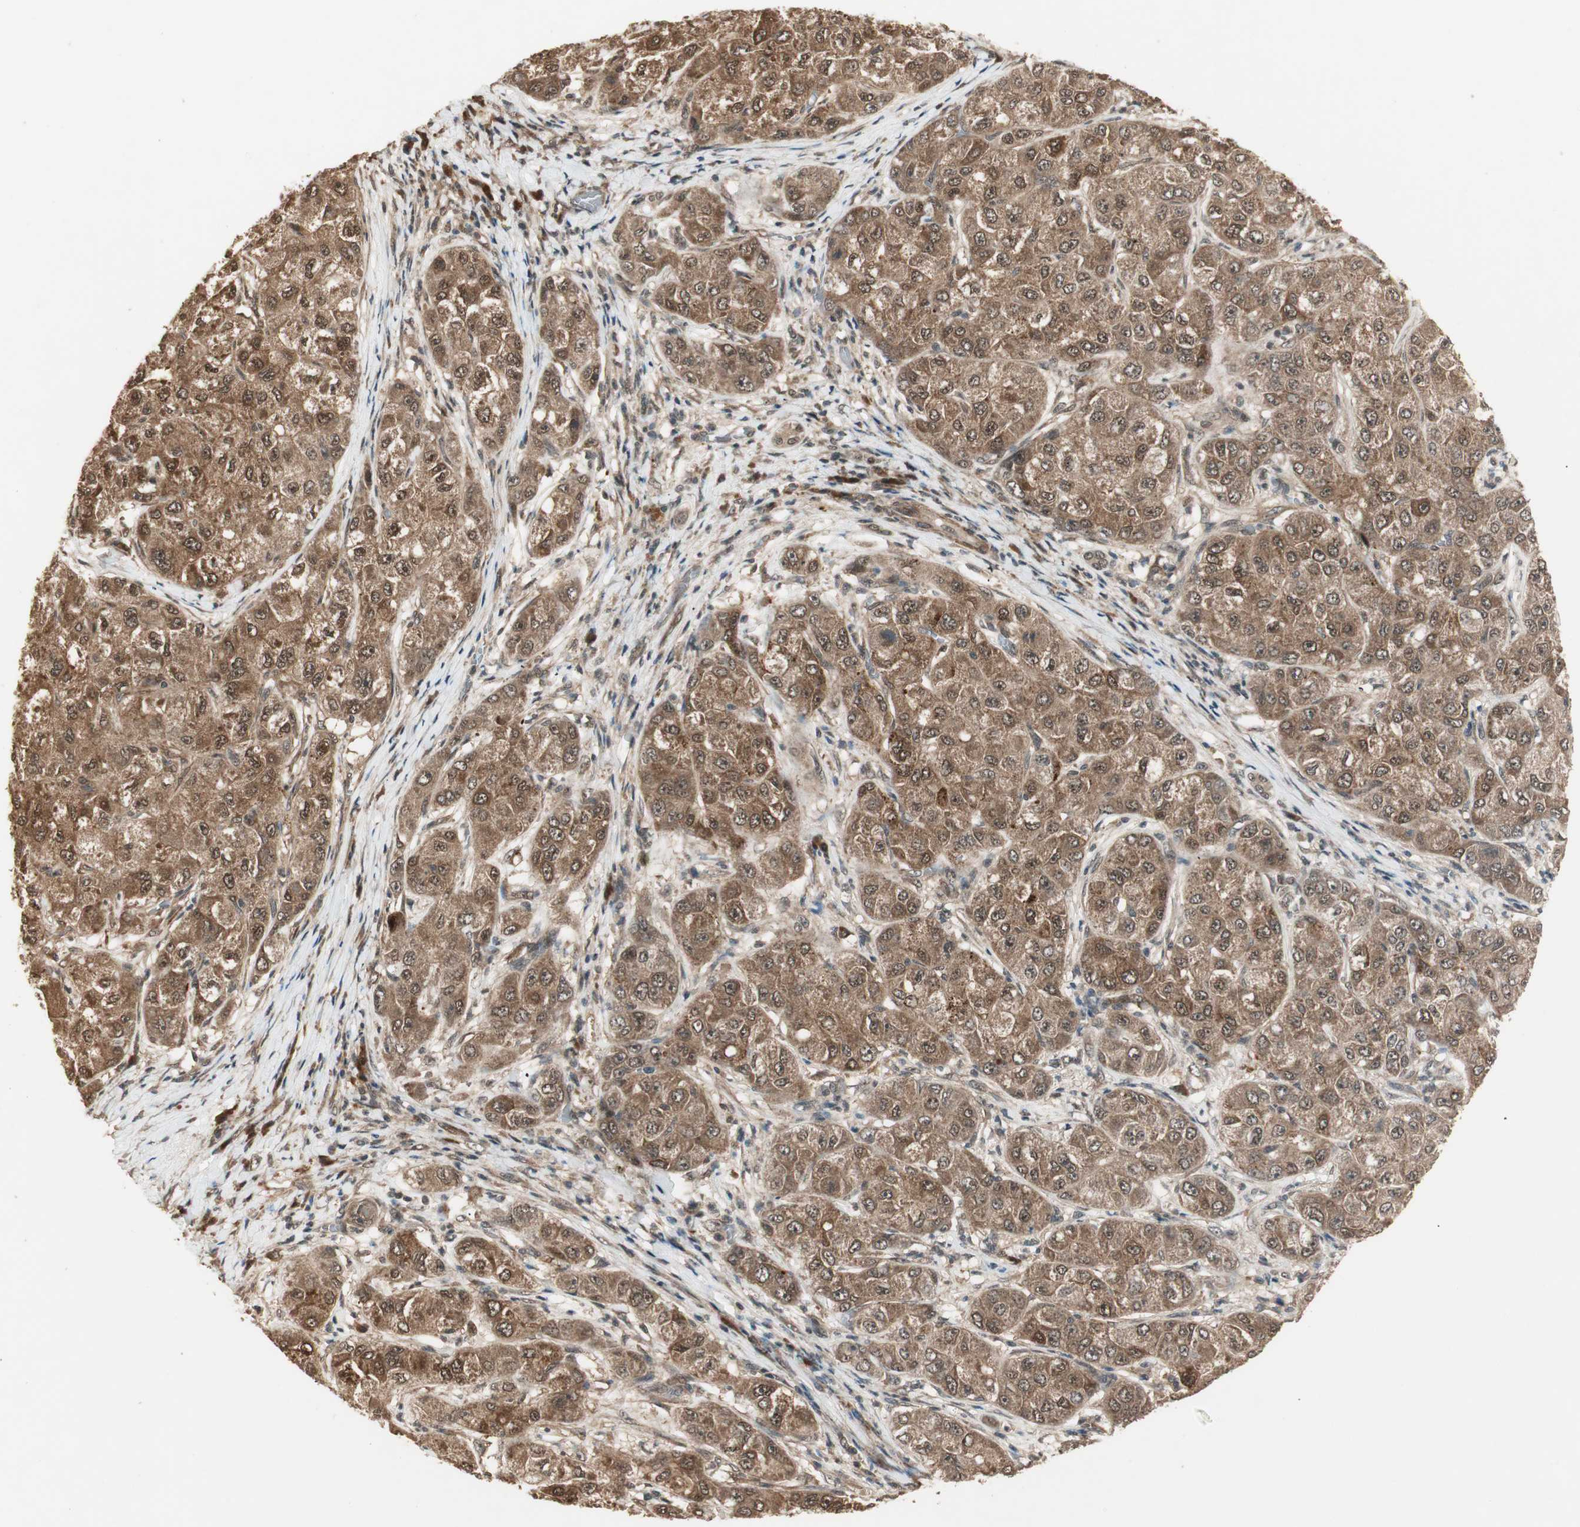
{"staining": {"intensity": "strong", "quantity": ">75%", "location": "cytoplasmic/membranous,nuclear"}, "tissue": "liver cancer", "cell_type": "Tumor cells", "image_type": "cancer", "snomed": [{"axis": "morphology", "description": "Carcinoma, Hepatocellular, NOS"}, {"axis": "topography", "description": "Liver"}], "caption": "The immunohistochemical stain highlights strong cytoplasmic/membranous and nuclear positivity in tumor cells of liver hepatocellular carcinoma tissue.", "gene": "ZSCAN31", "patient": {"sex": "male", "age": 80}}